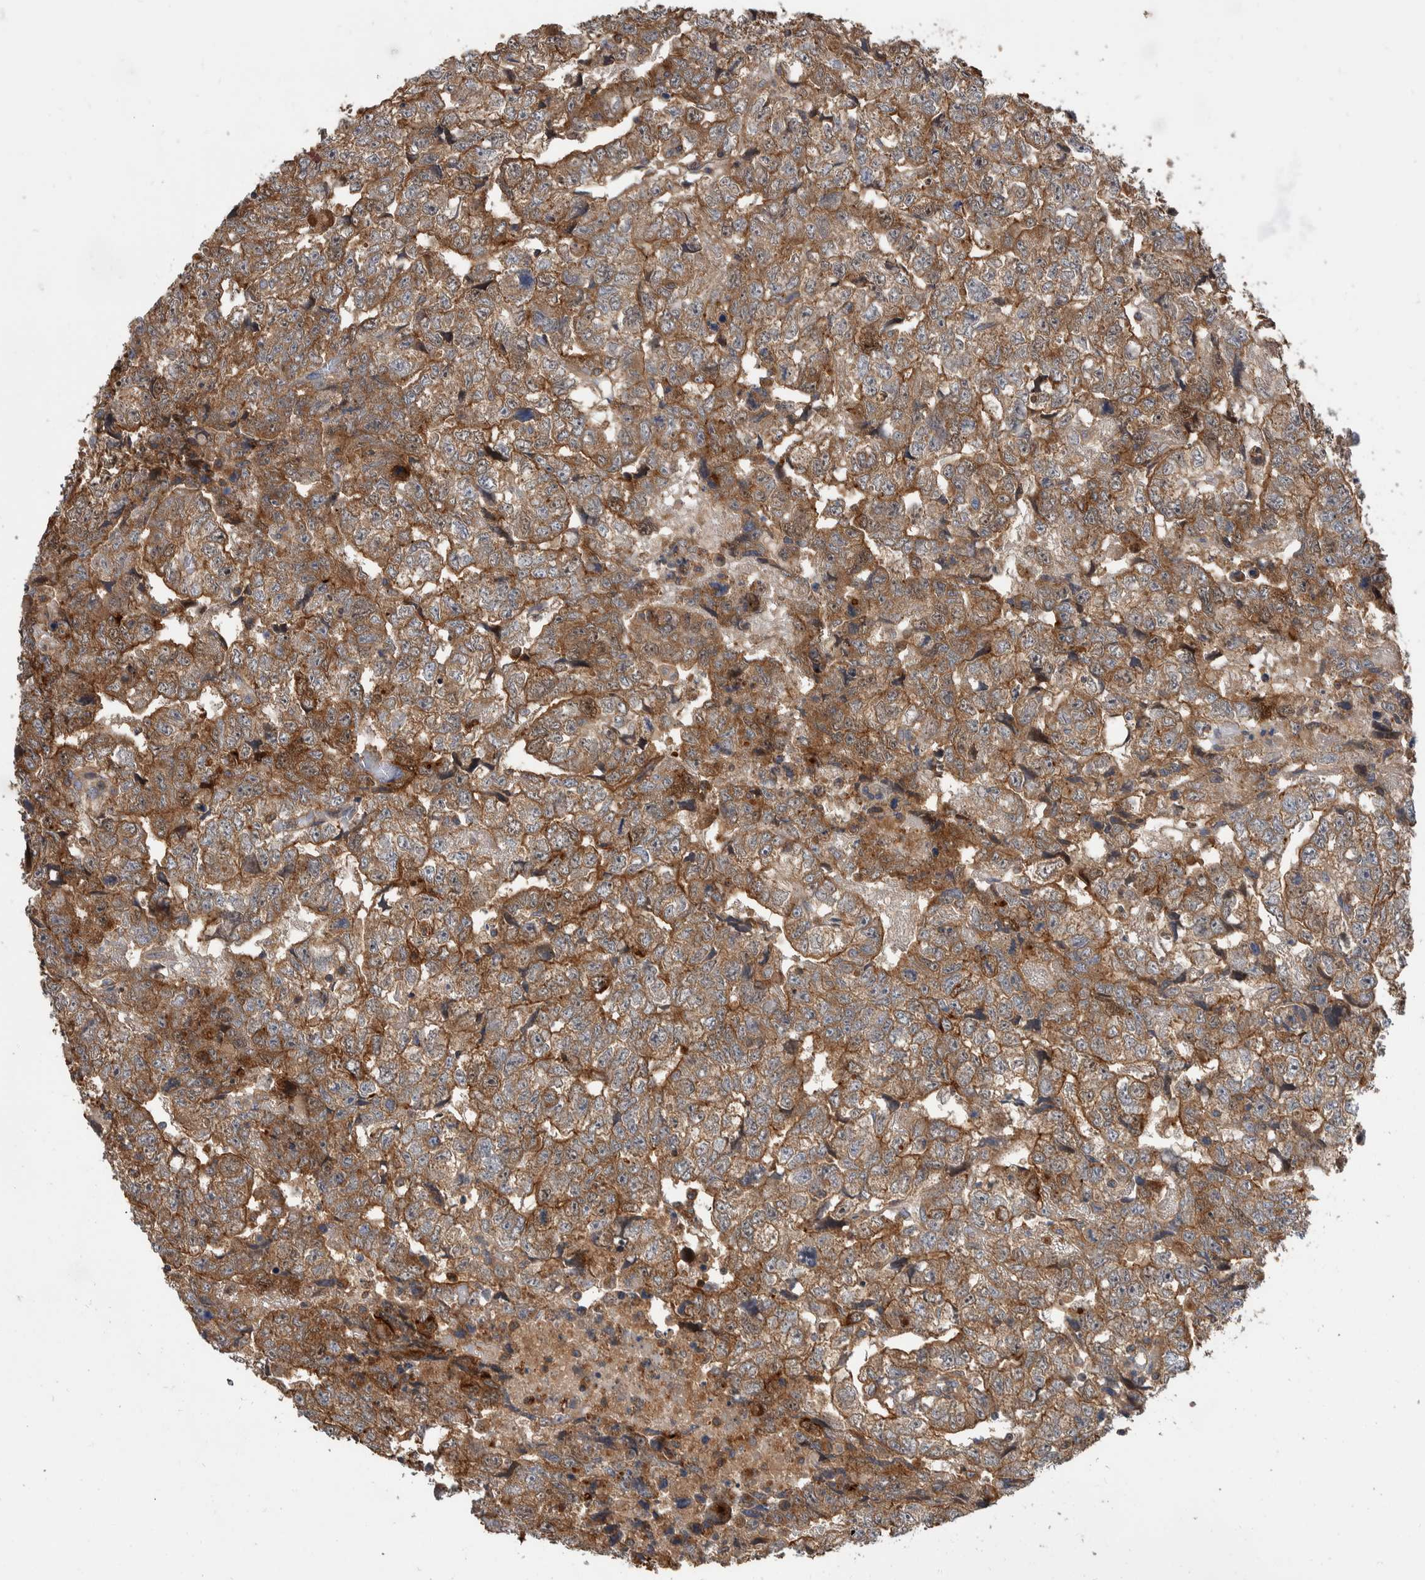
{"staining": {"intensity": "moderate", "quantity": ">75%", "location": "cytoplasmic/membranous"}, "tissue": "testis cancer", "cell_type": "Tumor cells", "image_type": "cancer", "snomed": [{"axis": "morphology", "description": "Carcinoma, Embryonal, NOS"}, {"axis": "topography", "description": "Testis"}], "caption": "Immunohistochemistry (IHC) histopathology image of human testis embryonal carcinoma stained for a protein (brown), which shows medium levels of moderate cytoplasmic/membranous positivity in approximately >75% of tumor cells.", "gene": "SDCBP", "patient": {"sex": "male", "age": 36}}